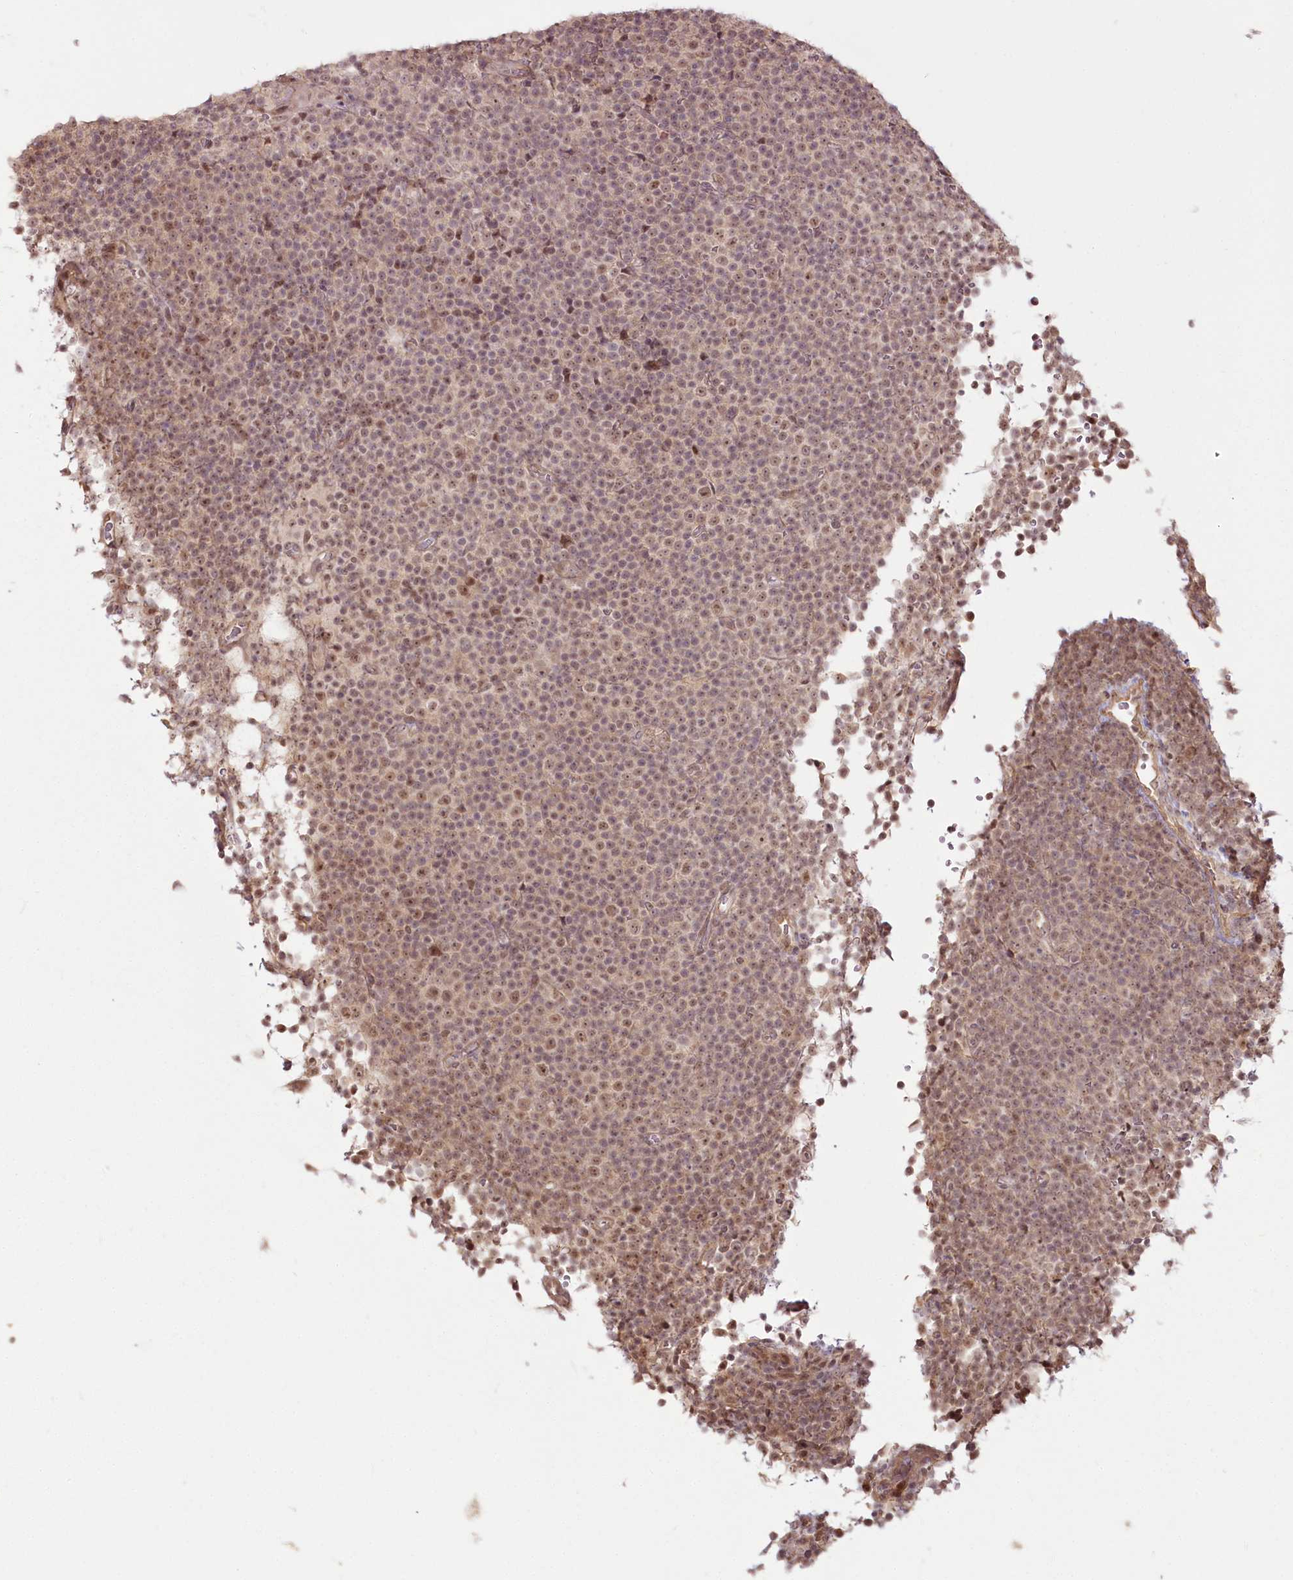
{"staining": {"intensity": "weak", "quantity": "25%-75%", "location": "nuclear"}, "tissue": "lymphoma", "cell_type": "Tumor cells", "image_type": "cancer", "snomed": [{"axis": "morphology", "description": "Malignant lymphoma, non-Hodgkin's type, Low grade"}, {"axis": "topography", "description": "Lymph node"}], "caption": "High-magnification brightfield microscopy of malignant lymphoma, non-Hodgkin's type (low-grade) stained with DAB (brown) and counterstained with hematoxylin (blue). tumor cells exhibit weak nuclear staining is identified in approximately25%-75% of cells.", "gene": "R3HDM2", "patient": {"sex": "female", "age": 67}}